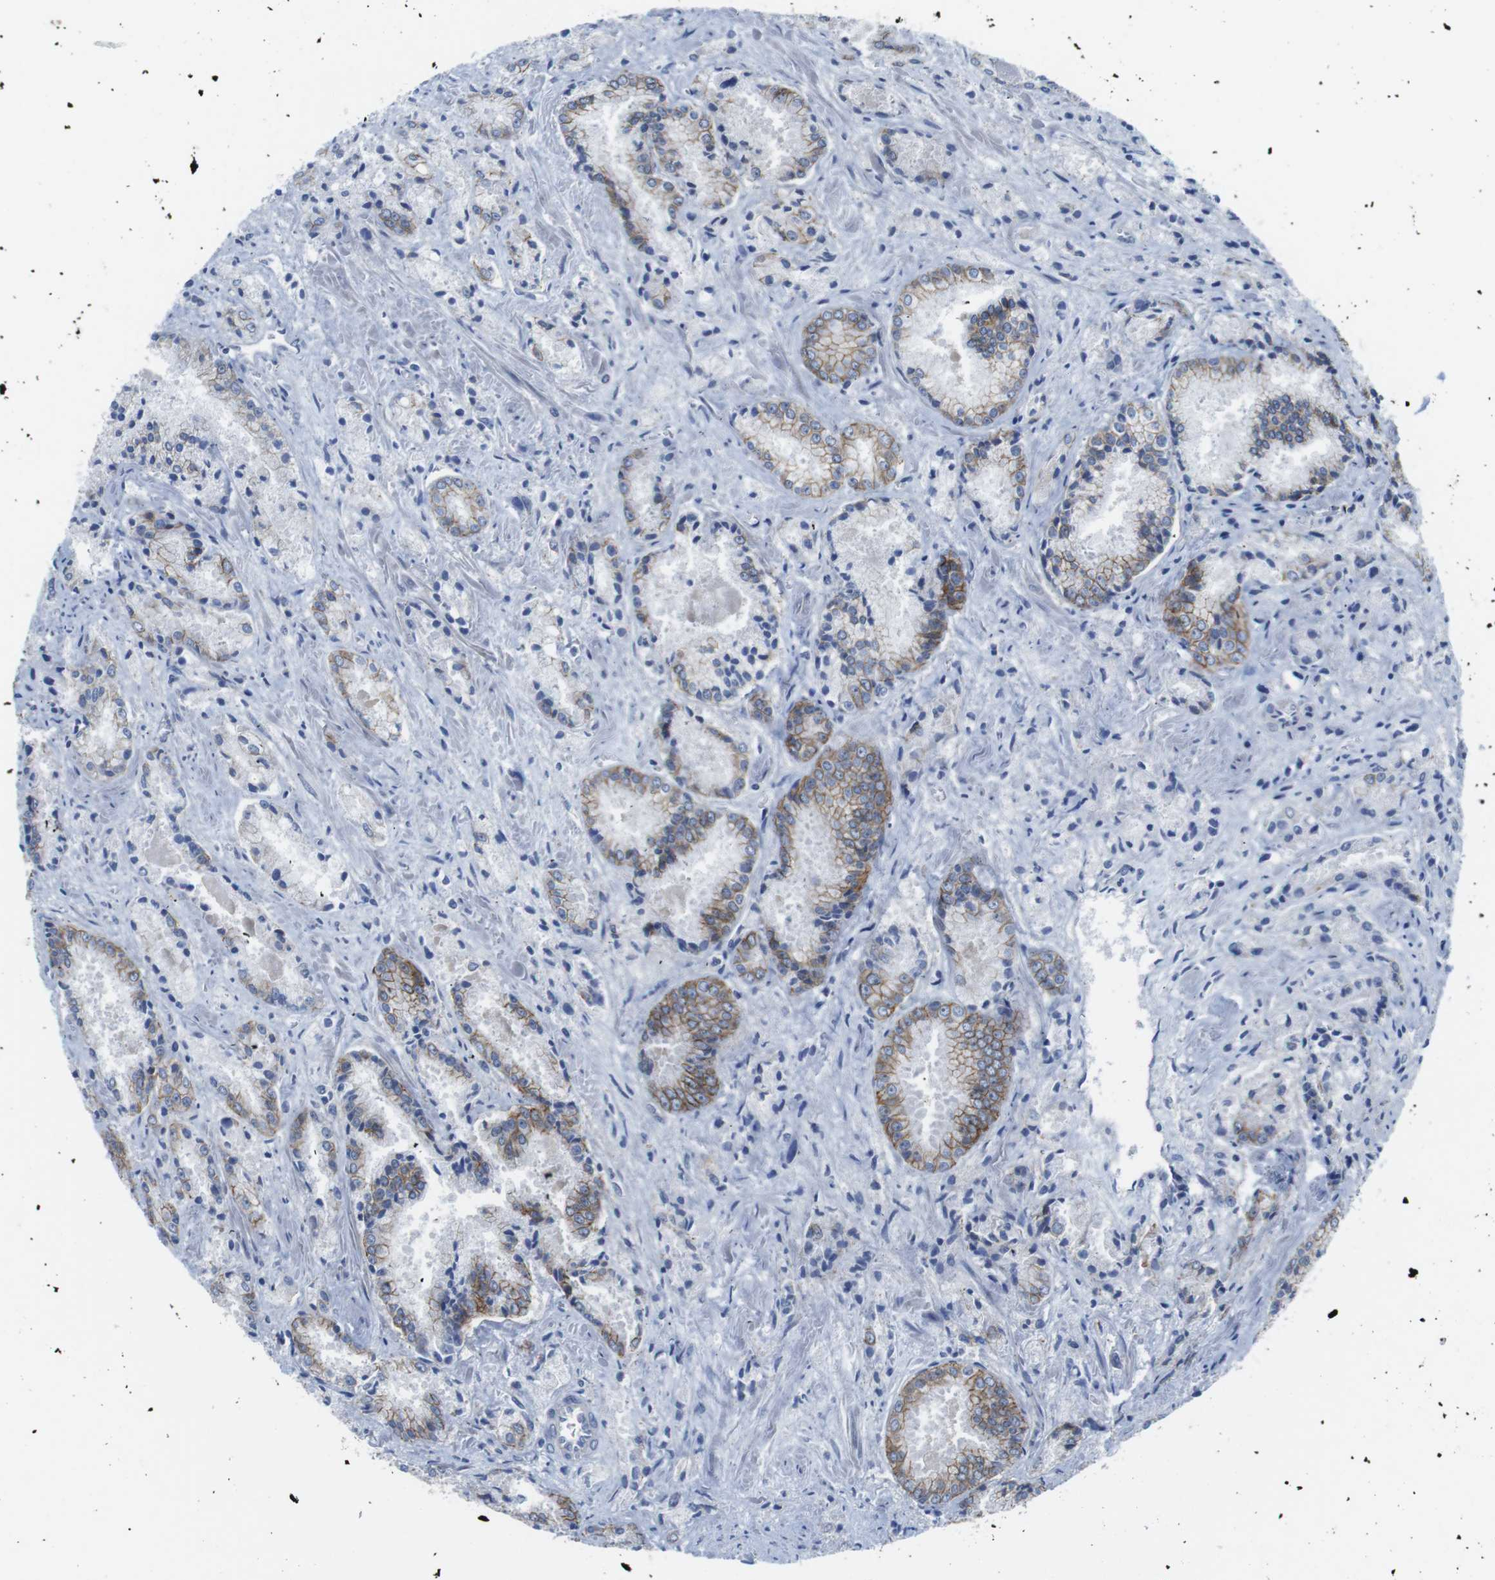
{"staining": {"intensity": "moderate", "quantity": "<25%", "location": "cytoplasmic/membranous"}, "tissue": "prostate cancer", "cell_type": "Tumor cells", "image_type": "cancer", "snomed": [{"axis": "morphology", "description": "Adenocarcinoma, Low grade"}, {"axis": "topography", "description": "Prostate"}], "caption": "A low amount of moderate cytoplasmic/membranous expression is appreciated in approximately <25% of tumor cells in prostate cancer (adenocarcinoma (low-grade)) tissue. (IHC, brightfield microscopy, high magnification).", "gene": "SCRIB", "patient": {"sex": "male", "age": 64}}